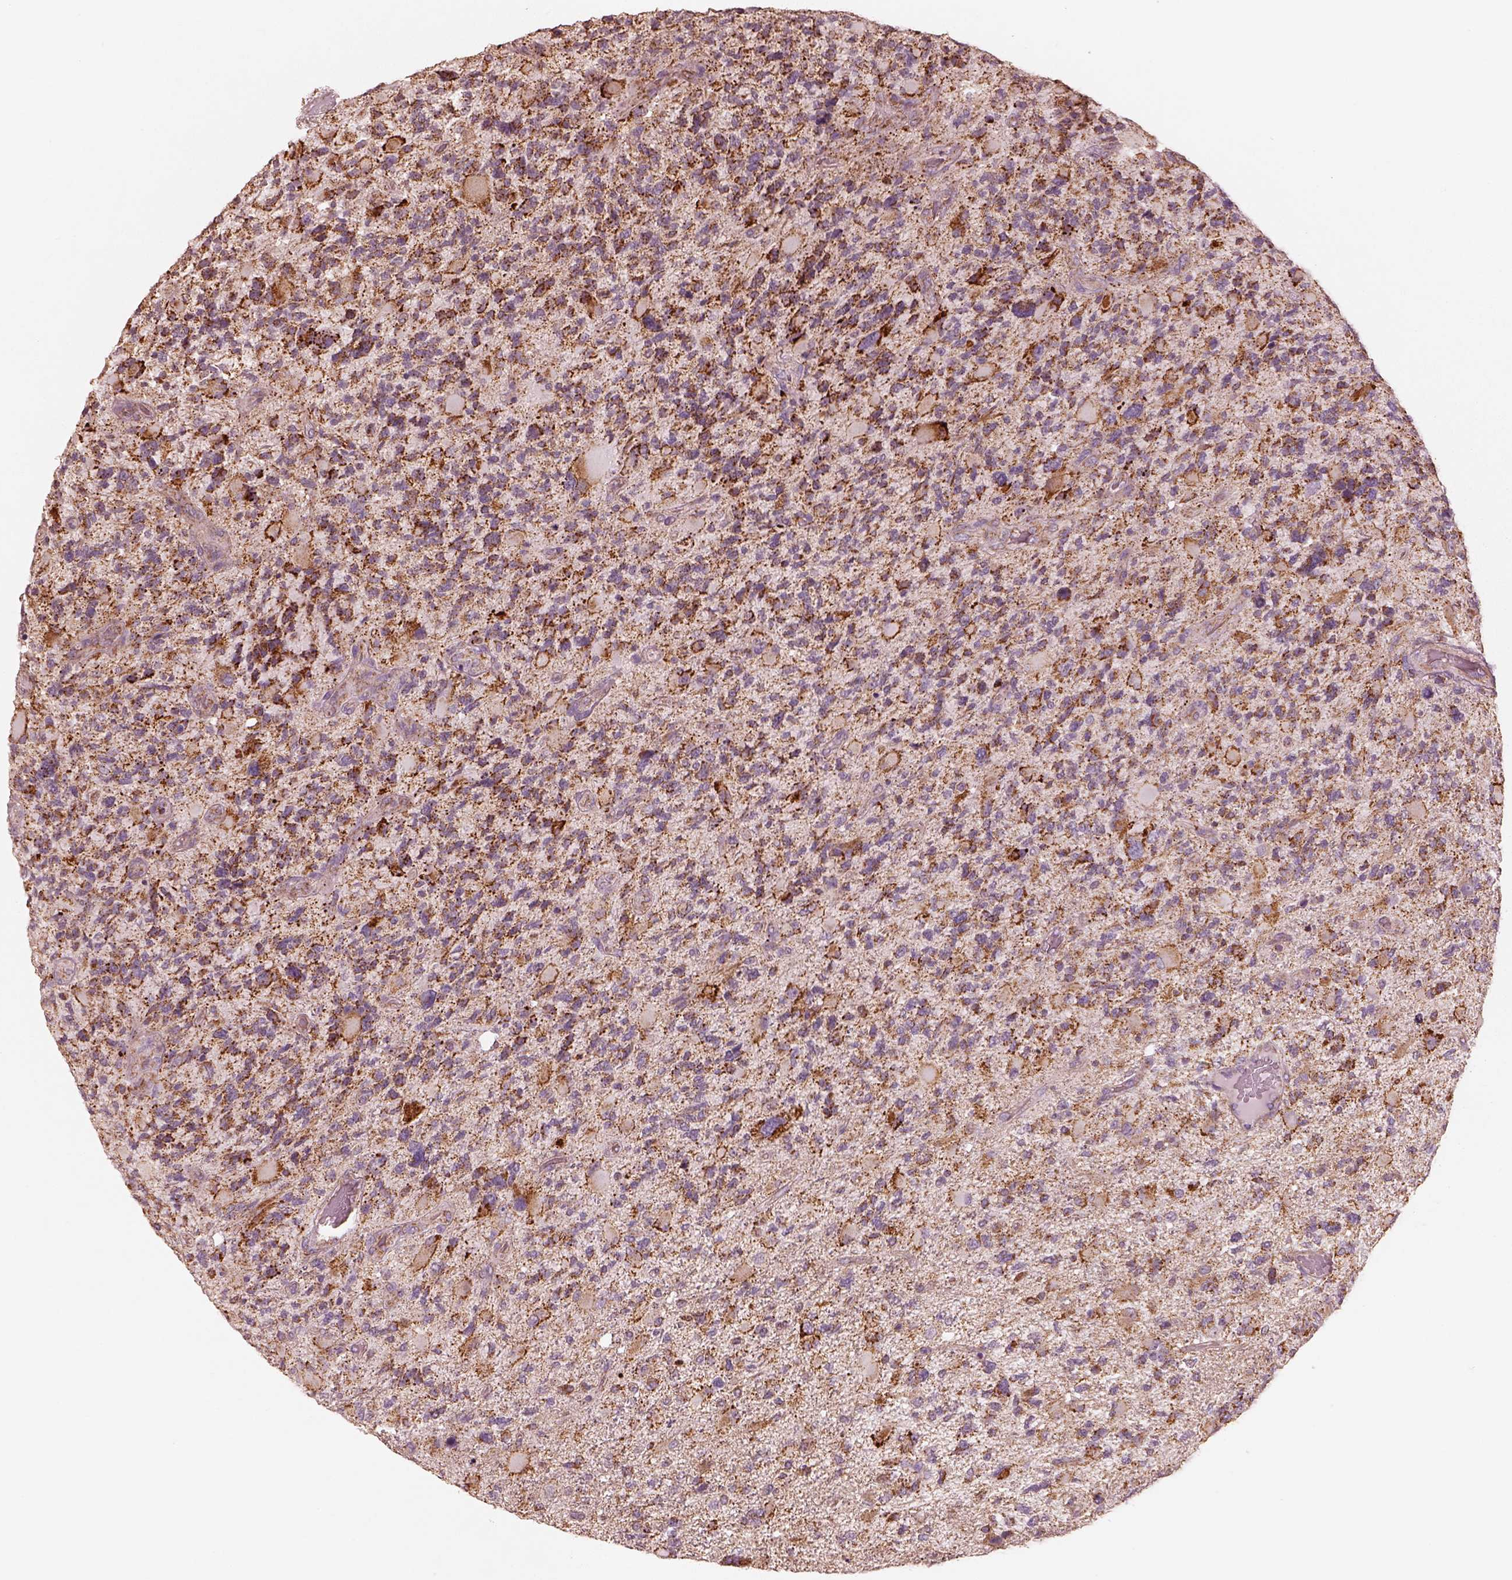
{"staining": {"intensity": "strong", "quantity": "25%-75%", "location": "cytoplasmic/membranous"}, "tissue": "glioma", "cell_type": "Tumor cells", "image_type": "cancer", "snomed": [{"axis": "morphology", "description": "Glioma, malignant, High grade"}, {"axis": "topography", "description": "Brain"}], "caption": "The histopathology image demonstrates staining of glioma, revealing strong cytoplasmic/membranous protein positivity (brown color) within tumor cells.", "gene": "ENTPD6", "patient": {"sex": "female", "age": 71}}